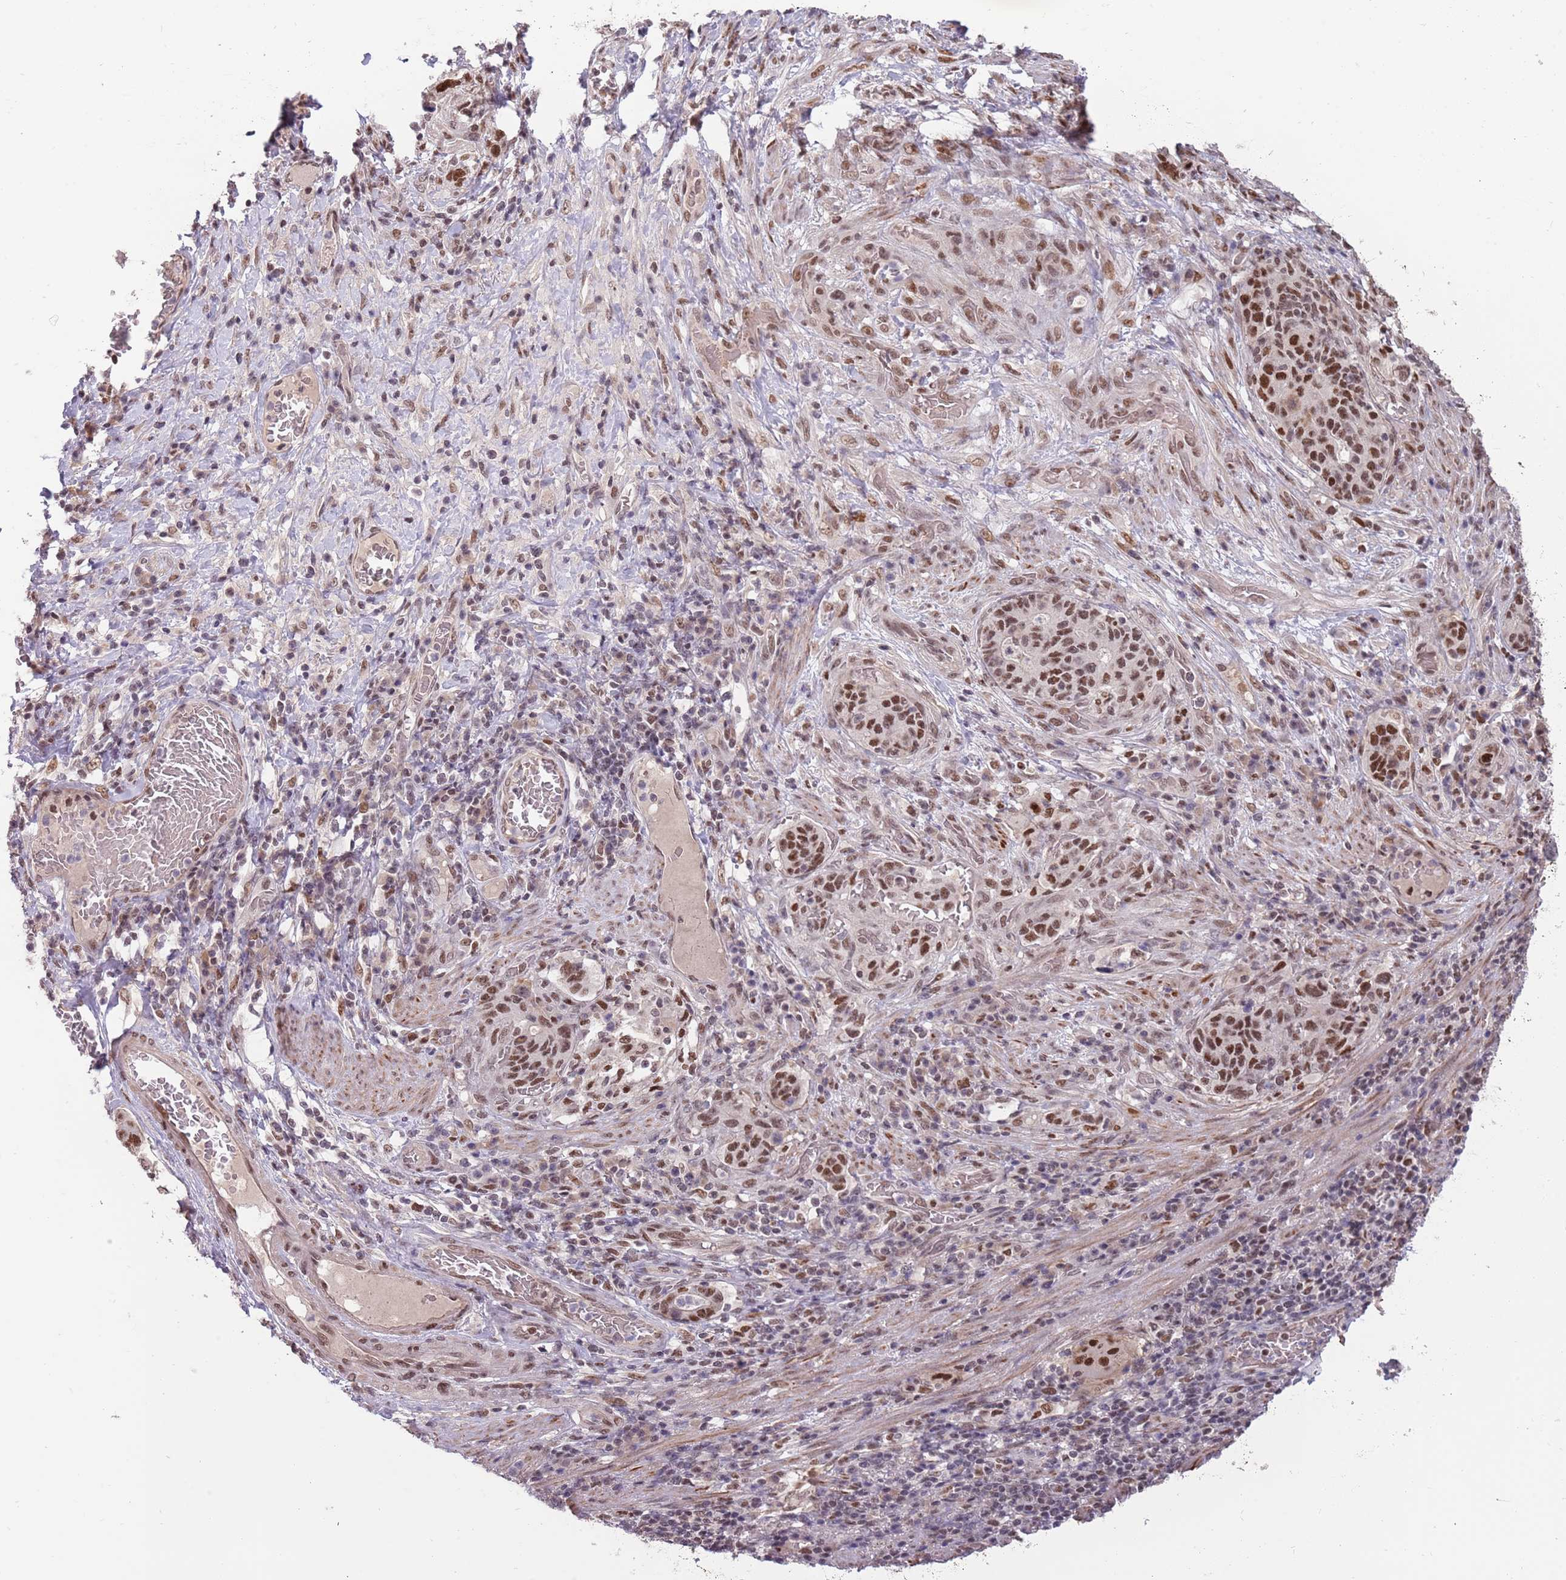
{"staining": {"intensity": "strong", "quantity": "25%-75%", "location": "nuclear"}, "tissue": "stomach cancer", "cell_type": "Tumor cells", "image_type": "cancer", "snomed": [{"axis": "morphology", "description": "Normal tissue, NOS"}, {"axis": "morphology", "description": "Adenocarcinoma, NOS"}, {"axis": "topography", "description": "Stomach"}], "caption": "The histopathology image reveals a brown stain indicating the presence of a protein in the nuclear of tumor cells in adenocarcinoma (stomach).", "gene": "ZBTB7A", "patient": {"sex": "female", "age": 64}}